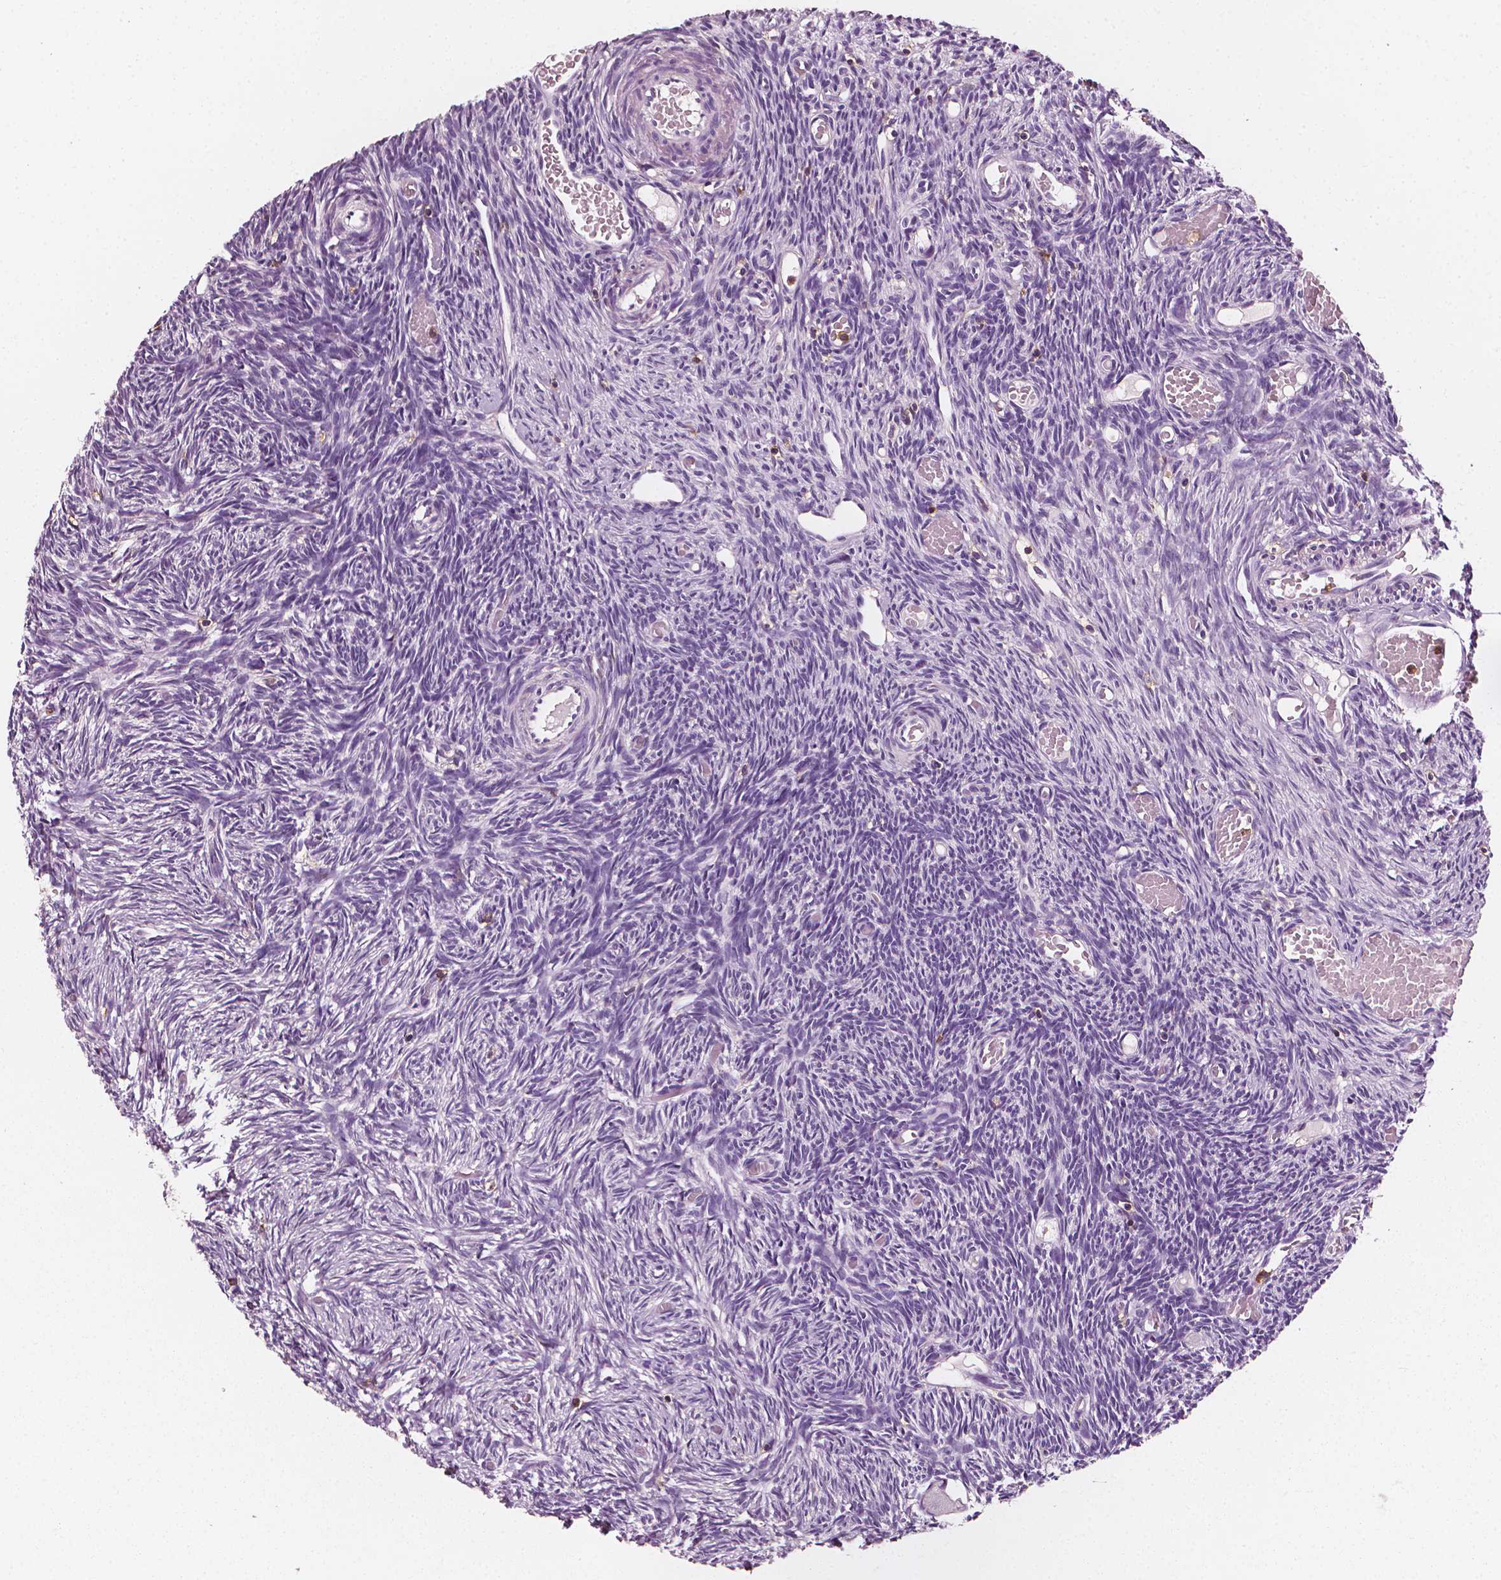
{"staining": {"intensity": "negative", "quantity": "none", "location": "none"}, "tissue": "ovary", "cell_type": "Ovarian stroma cells", "image_type": "normal", "snomed": [{"axis": "morphology", "description": "Normal tissue, NOS"}, {"axis": "topography", "description": "Ovary"}], "caption": "Immunohistochemistry of normal human ovary reveals no expression in ovarian stroma cells. (Brightfield microscopy of DAB (3,3'-diaminobenzidine) IHC at high magnification).", "gene": "PTPRC", "patient": {"sex": "female", "age": 39}}